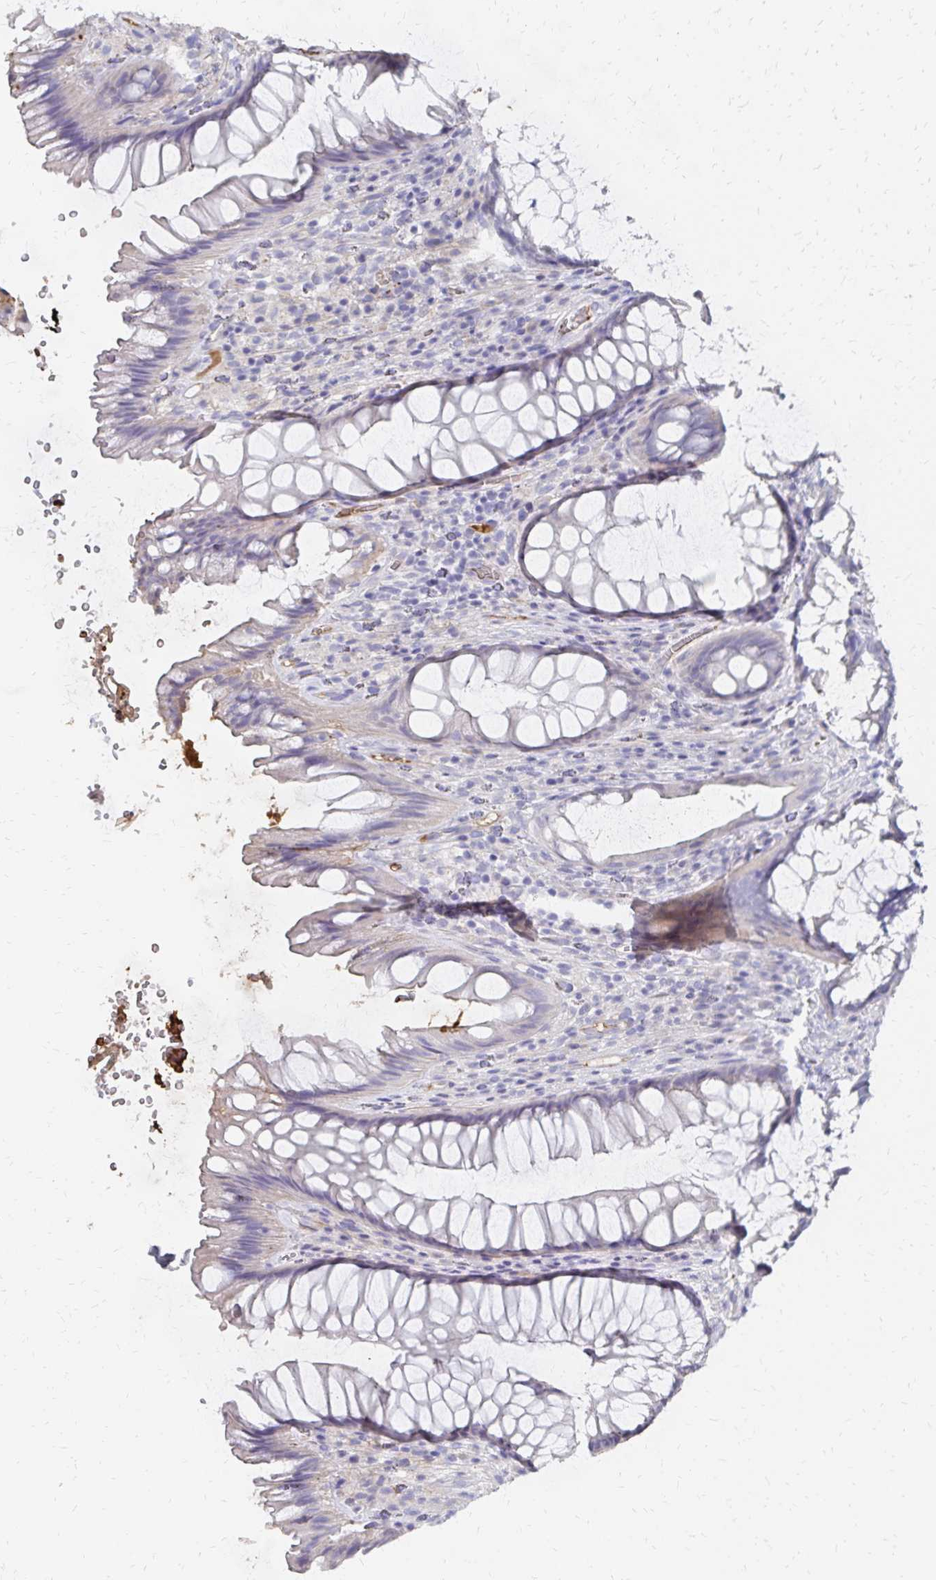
{"staining": {"intensity": "negative", "quantity": "none", "location": "none"}, "tissue": "rectum", "cell_type": "Glandular cells", "image_type": "normal", "snomed": [{"axis": "morphology", "description": "Normal tissue, NOS"}, {"axis": "topography", "description": "Rectum"}], "caption": "DAB immunohistochemical staining of benign rectum shows no significant staining in glandular cells. (Stains: DAB (3,3'-diaminobenzidine) IHC with hematoxylin counter stain, Microscopy: brightfield microscopy at high magnification).", "gene": "KISS1", "patient": {"sex": "male", "age": 53}}